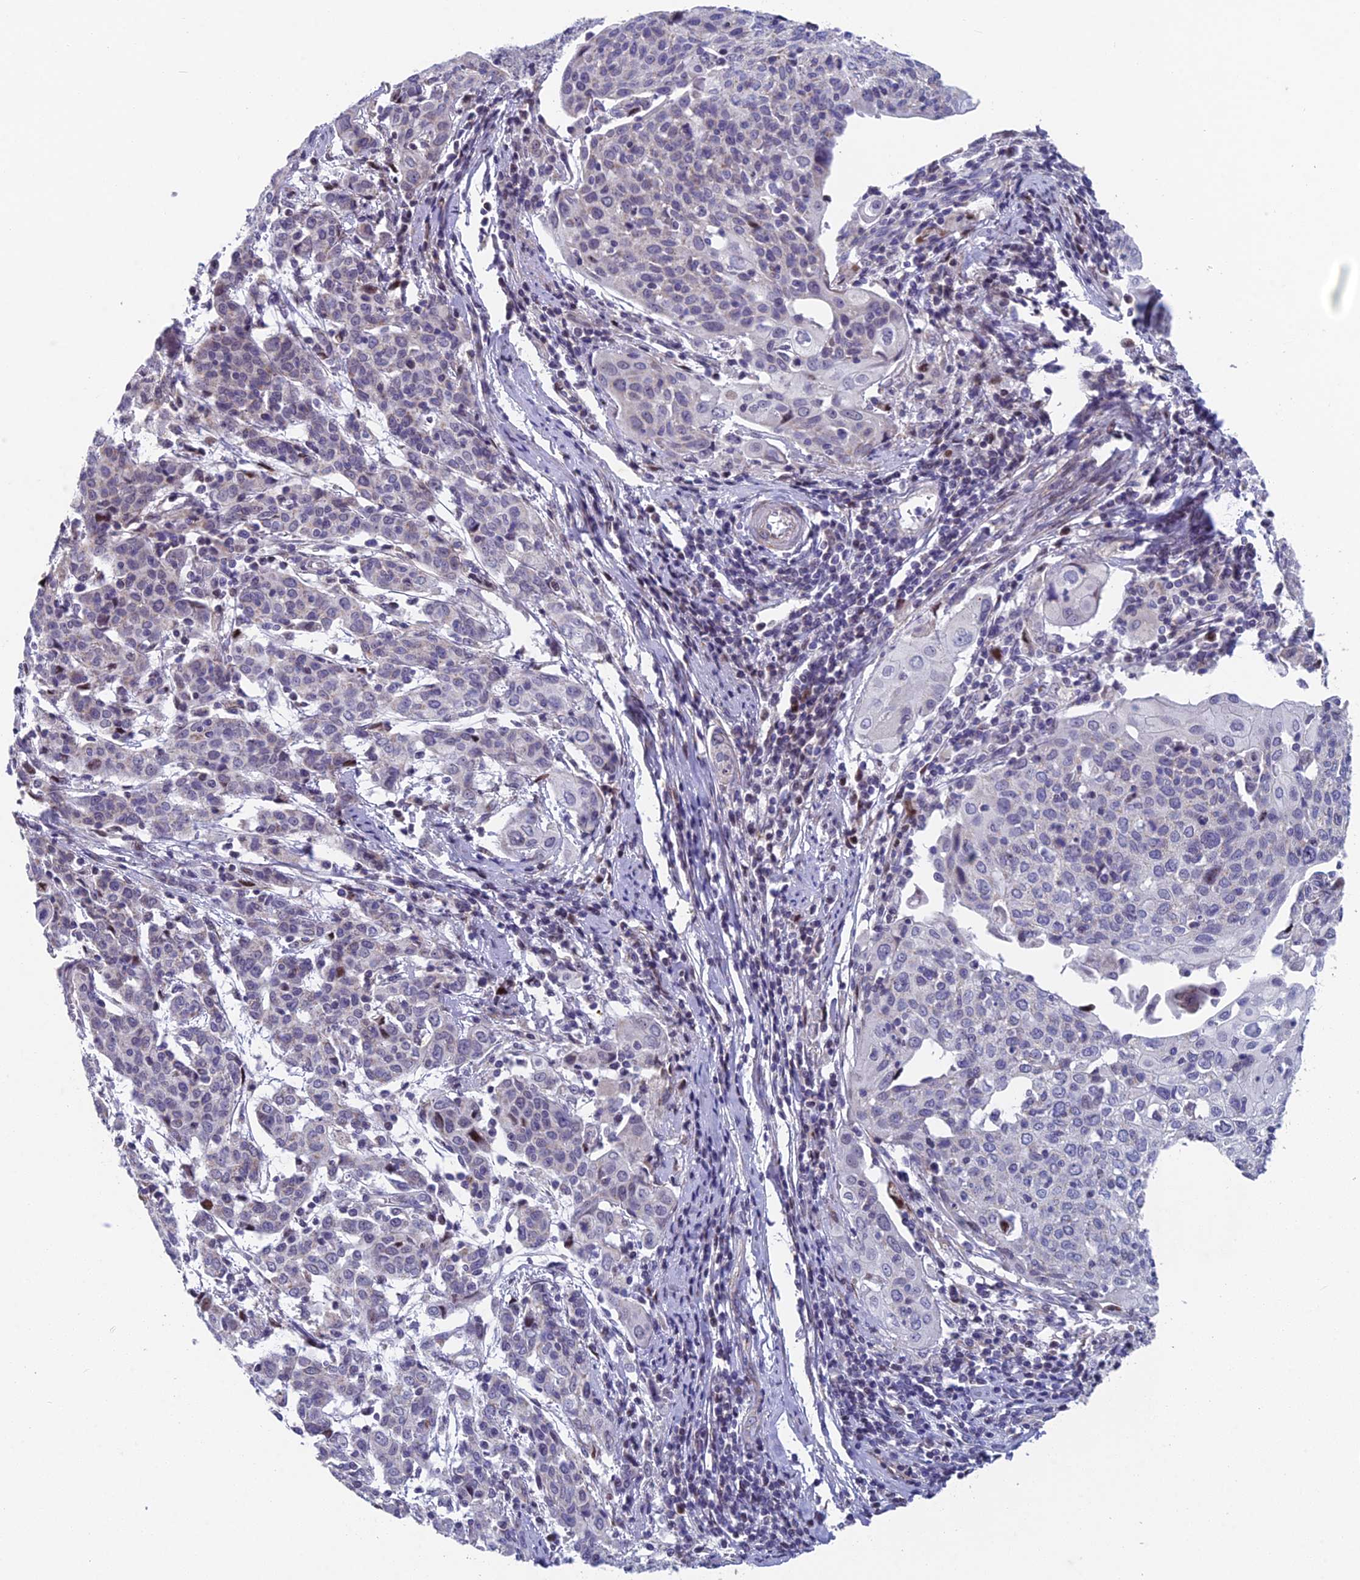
{"staining": {"intensity": "negative", "quantity": "none", "location": "none"}, "tissue": "cervical cancer", "cell_type": "Tumor cells", "image_type": "cancer", "snomed": [{"axis": "morphology", "description": "Squamous cell carcinoma, NOS"}, {"axis": "topography", "description": "Cervix"}], "caption": "IHC image of neoplastic tissue: human cervical cancer stained with DAB (3,3'-diaminobenzidine) displays no significant protein staining in tumor cells. Brightfield microscopy of immunohistochemistry stained with DAB (brown) and hematoxylin (blue), captured at high magnification.", "gene": "XKR9", "patient": {"sex": "female", "age": 67}}